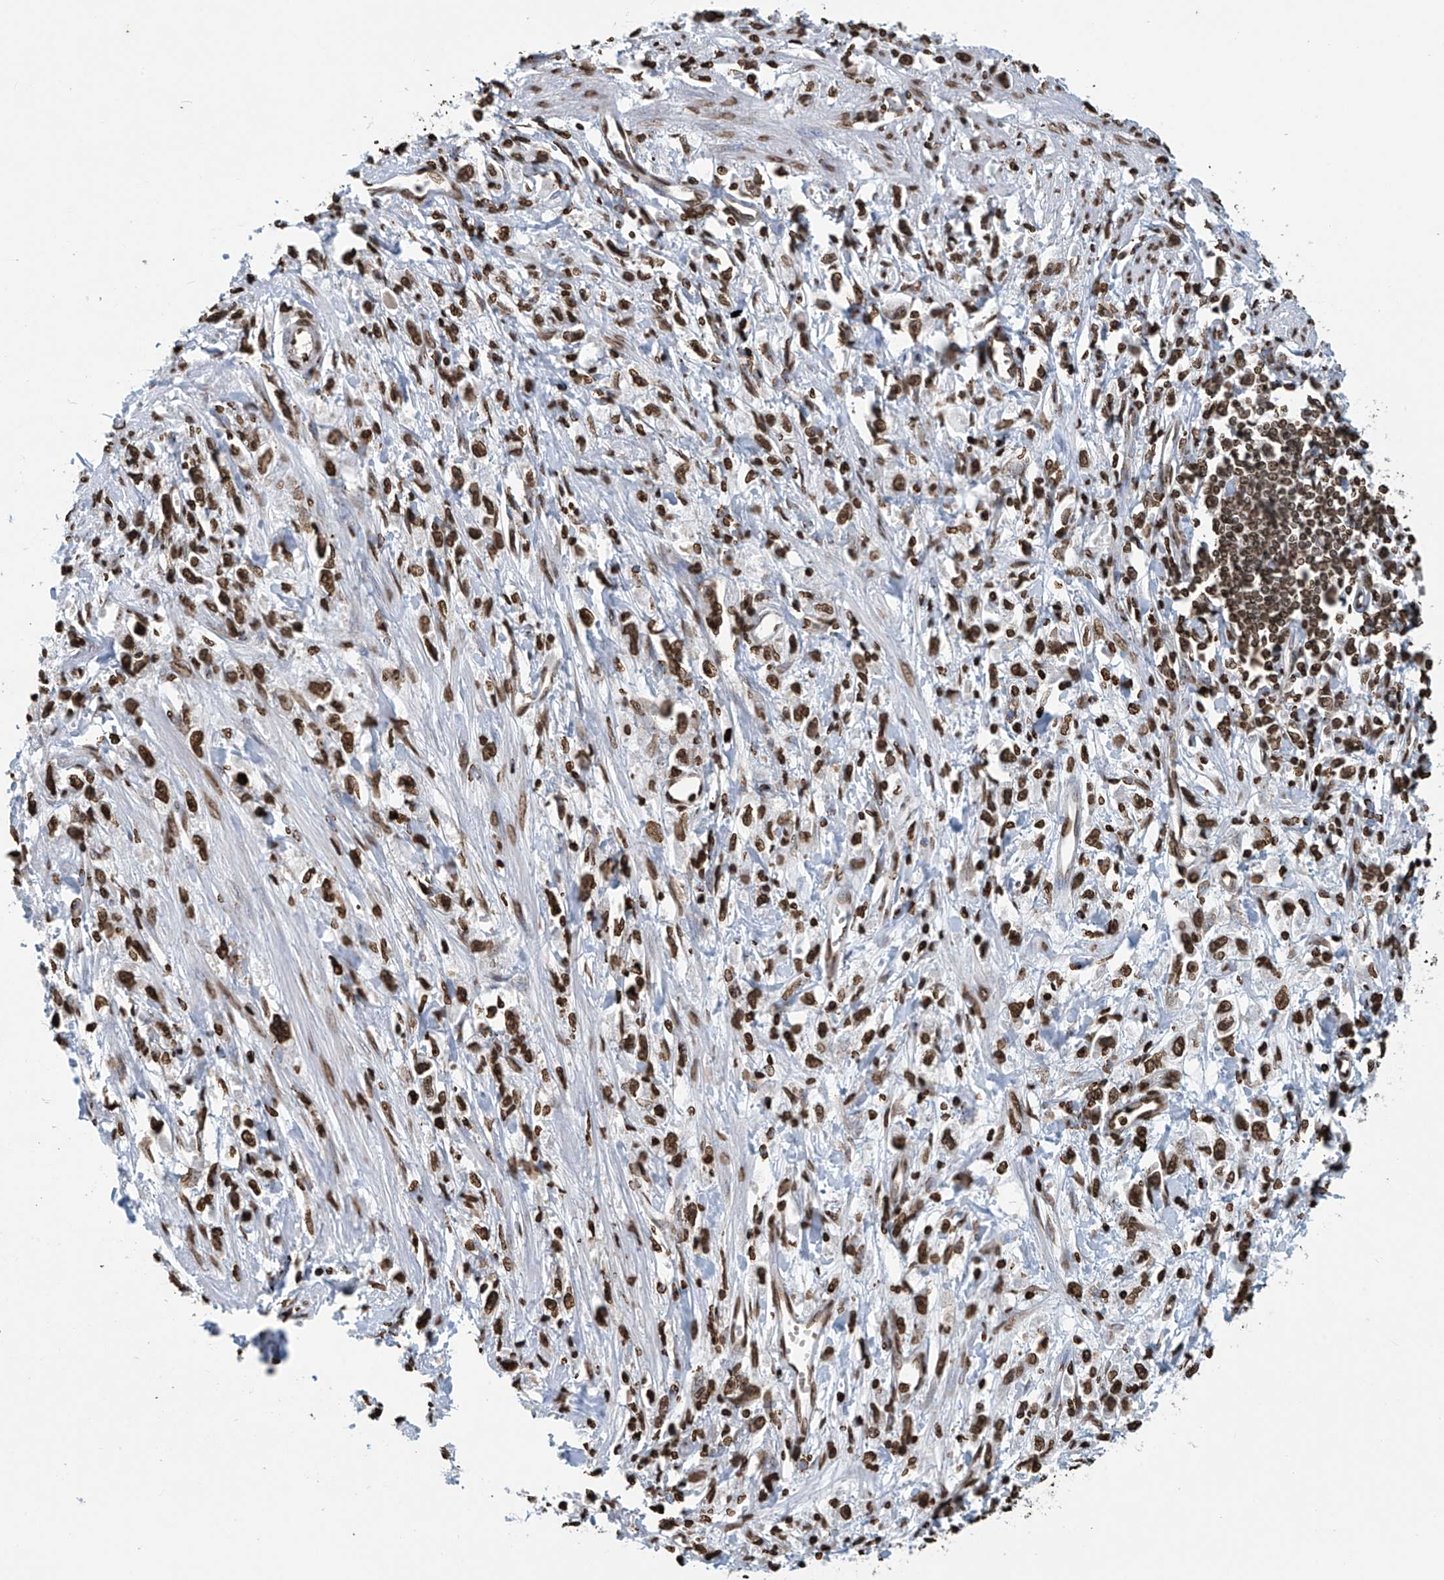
{"staining": {"intensity": "strong", "quantity": ">75%", "location": "nuclear"}, "tissue": "stomach cancer", "cell_type": "Tumor cells", "image_type": "cancer", "snomed": [{"axis": "morphology", "description": "Adenocarcinoma, NOS"}, {"axis": "topography", "description": "Stomach"}], "caption": "This is an image of immunohistochemistry (IHC) staining of stomach adenocarcinoma, which shows strong expression in the nuclear of tumor cells.", "gene": "DPPA2", "patient": {"sex": "female", "age": 59}}